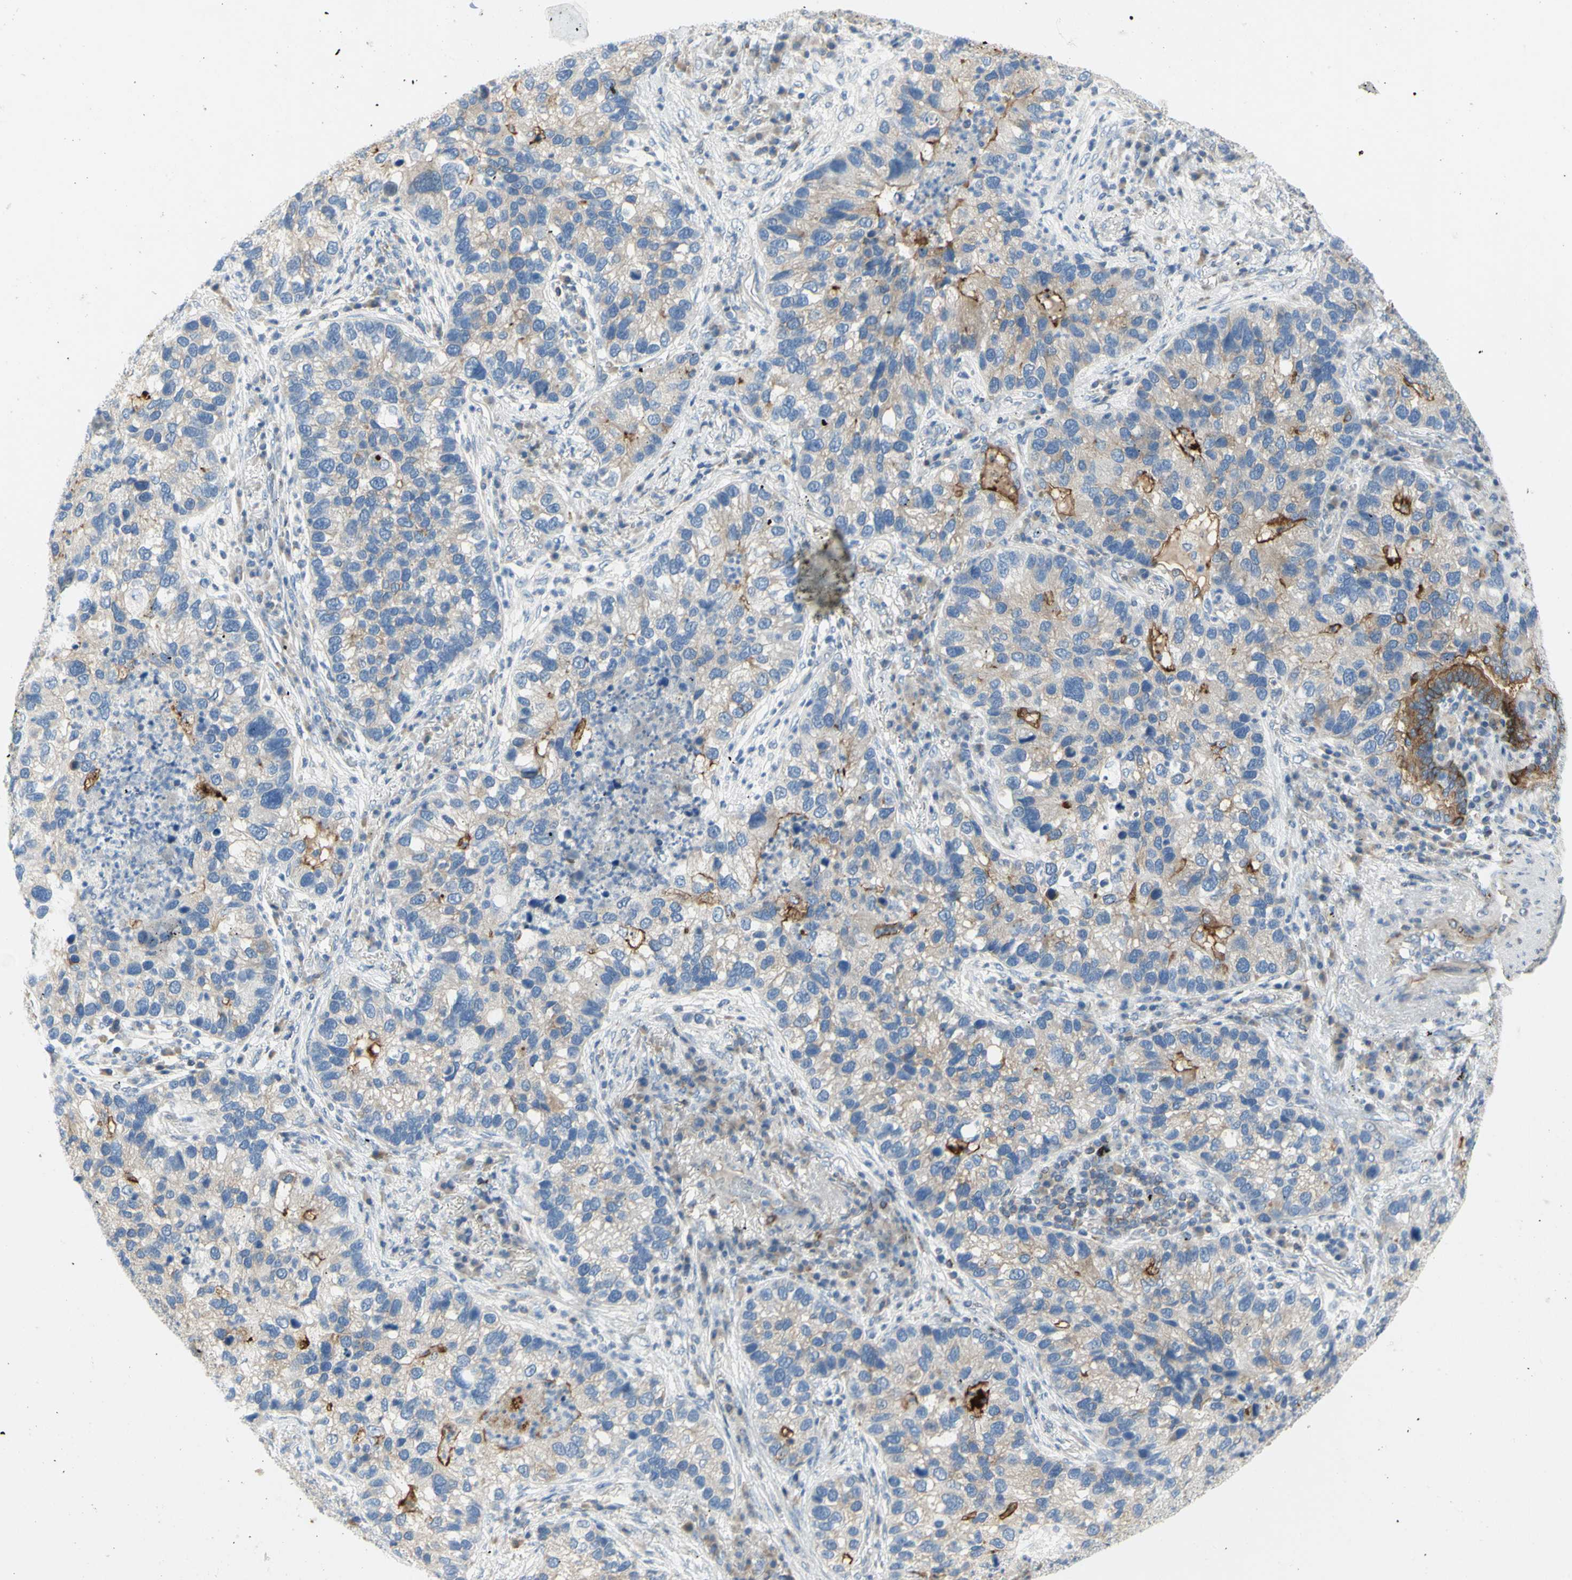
{"staining": {"intensity": "weak", "quantity": ">75%", "location": "cytoplasmic/membranous"}, "tissue": "lung cancer", "cell_type": "Tumor cells", "image_type": "cancer", "snomed": [{"axis": "morphology", "description": "Normal tissue, NOS"}, {"axis": "morphology", "description": "Adenocarcinoma, NOS"}, {"axis": "topography", "description": "Bronchus"}, {"axis": "topography", "description": "Lung"}], "caption": "Immunohistochemistry (IHC) of human lung cancer shows low levels of weak cytoplasmic/membranous positivity in about >75% of tumor cells.", "gene": "MUC1", "patient": {"sex": "male", "age": 54}}